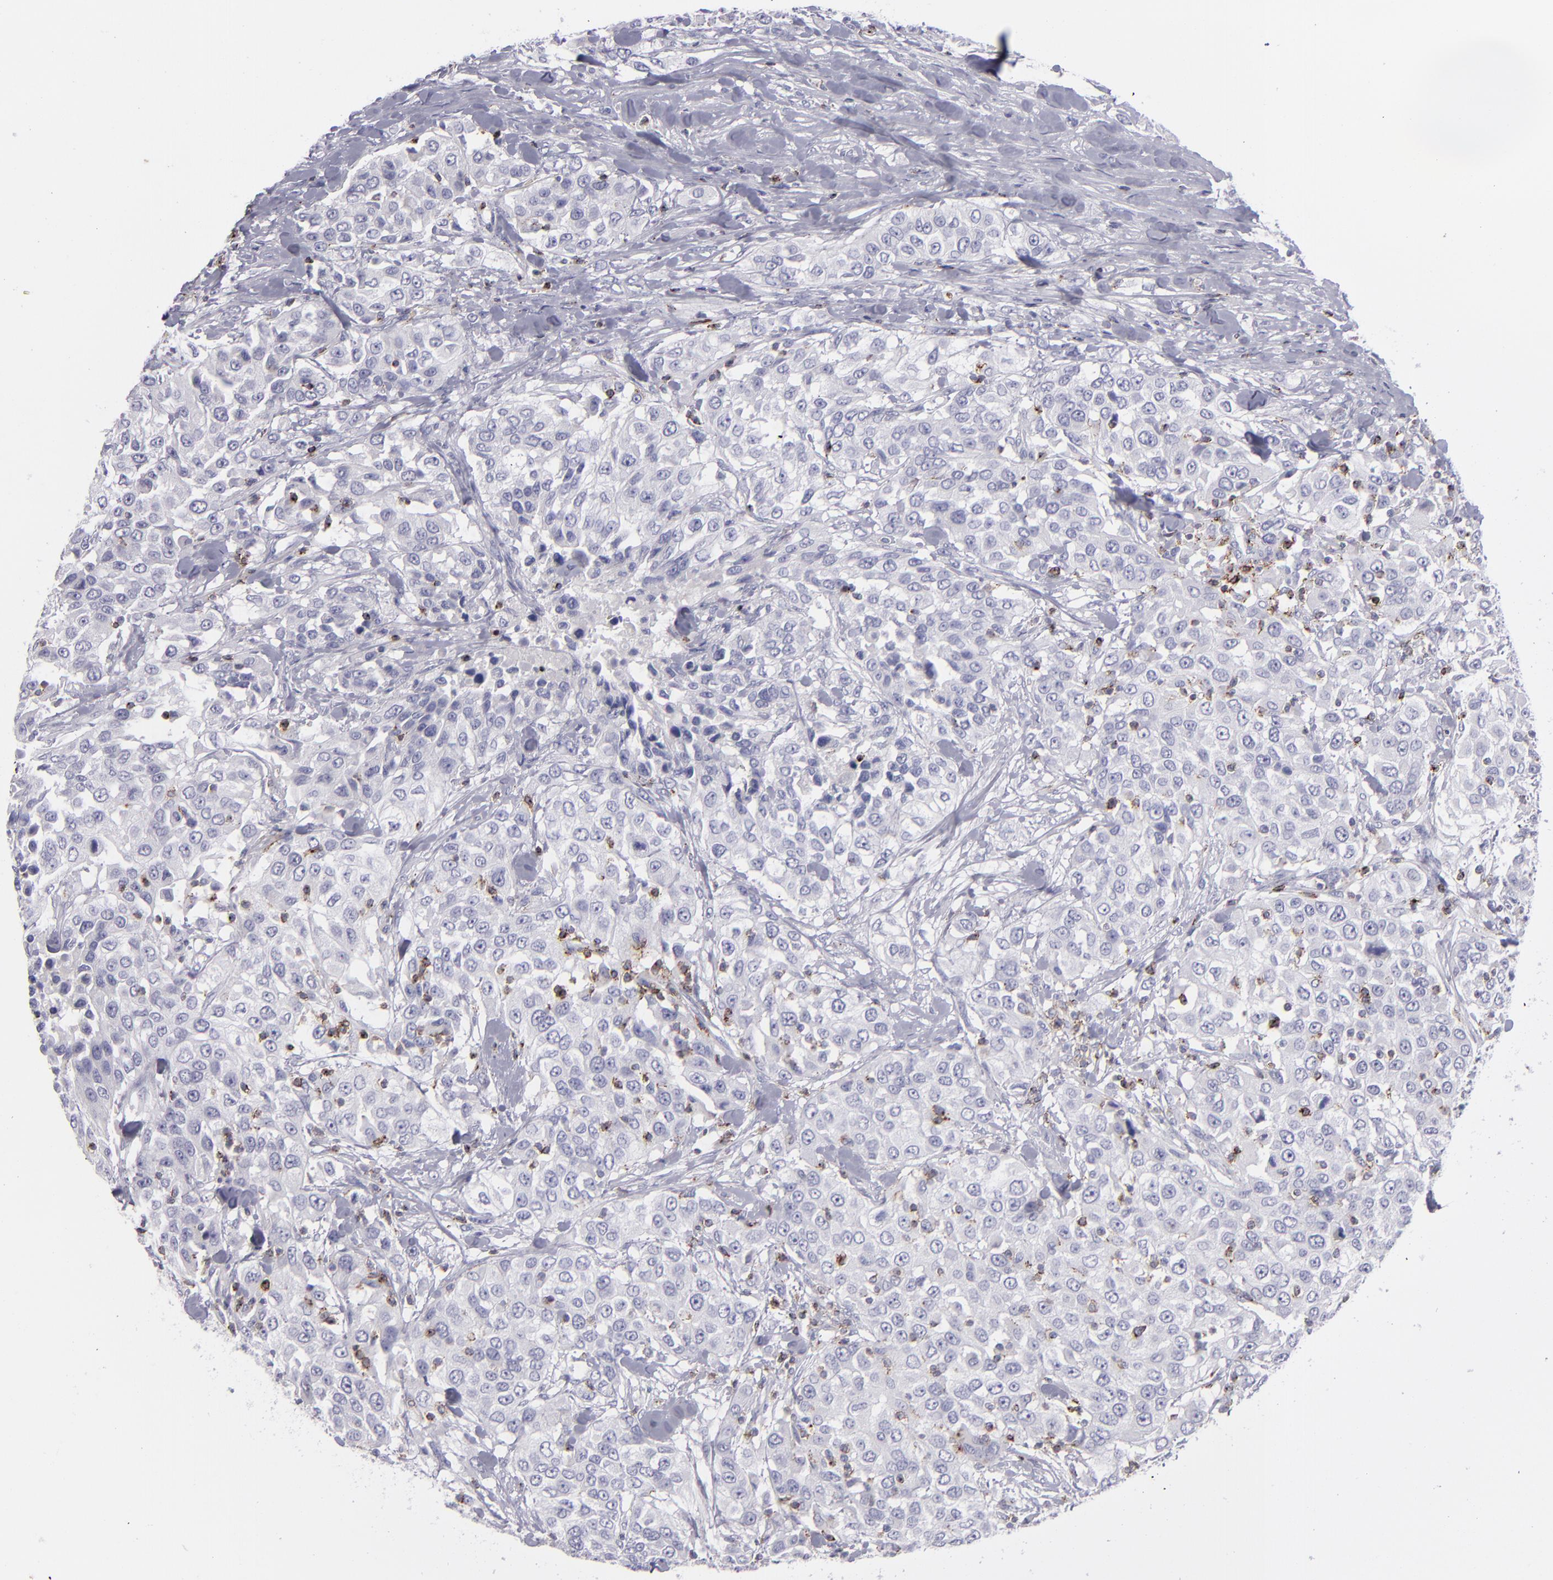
{"staining": {"intensity": "negative", "quantity": "none", "location": "none"}, "tissue": "urothelial cancer", "cell_type": "Tumor cells", "image_type": "cancer", "snomed": [{"axis": "morphology", "description": "Urothelial carcinoma, High grade"}, {"axis": "topography", "description": "Urinary bladder"}], "caption": "Micrograph shows no significant protein positivity in tumor cells of urothelial cancer.", "gene": "CD2", "patient": {"sex": "female", "age": 80}}